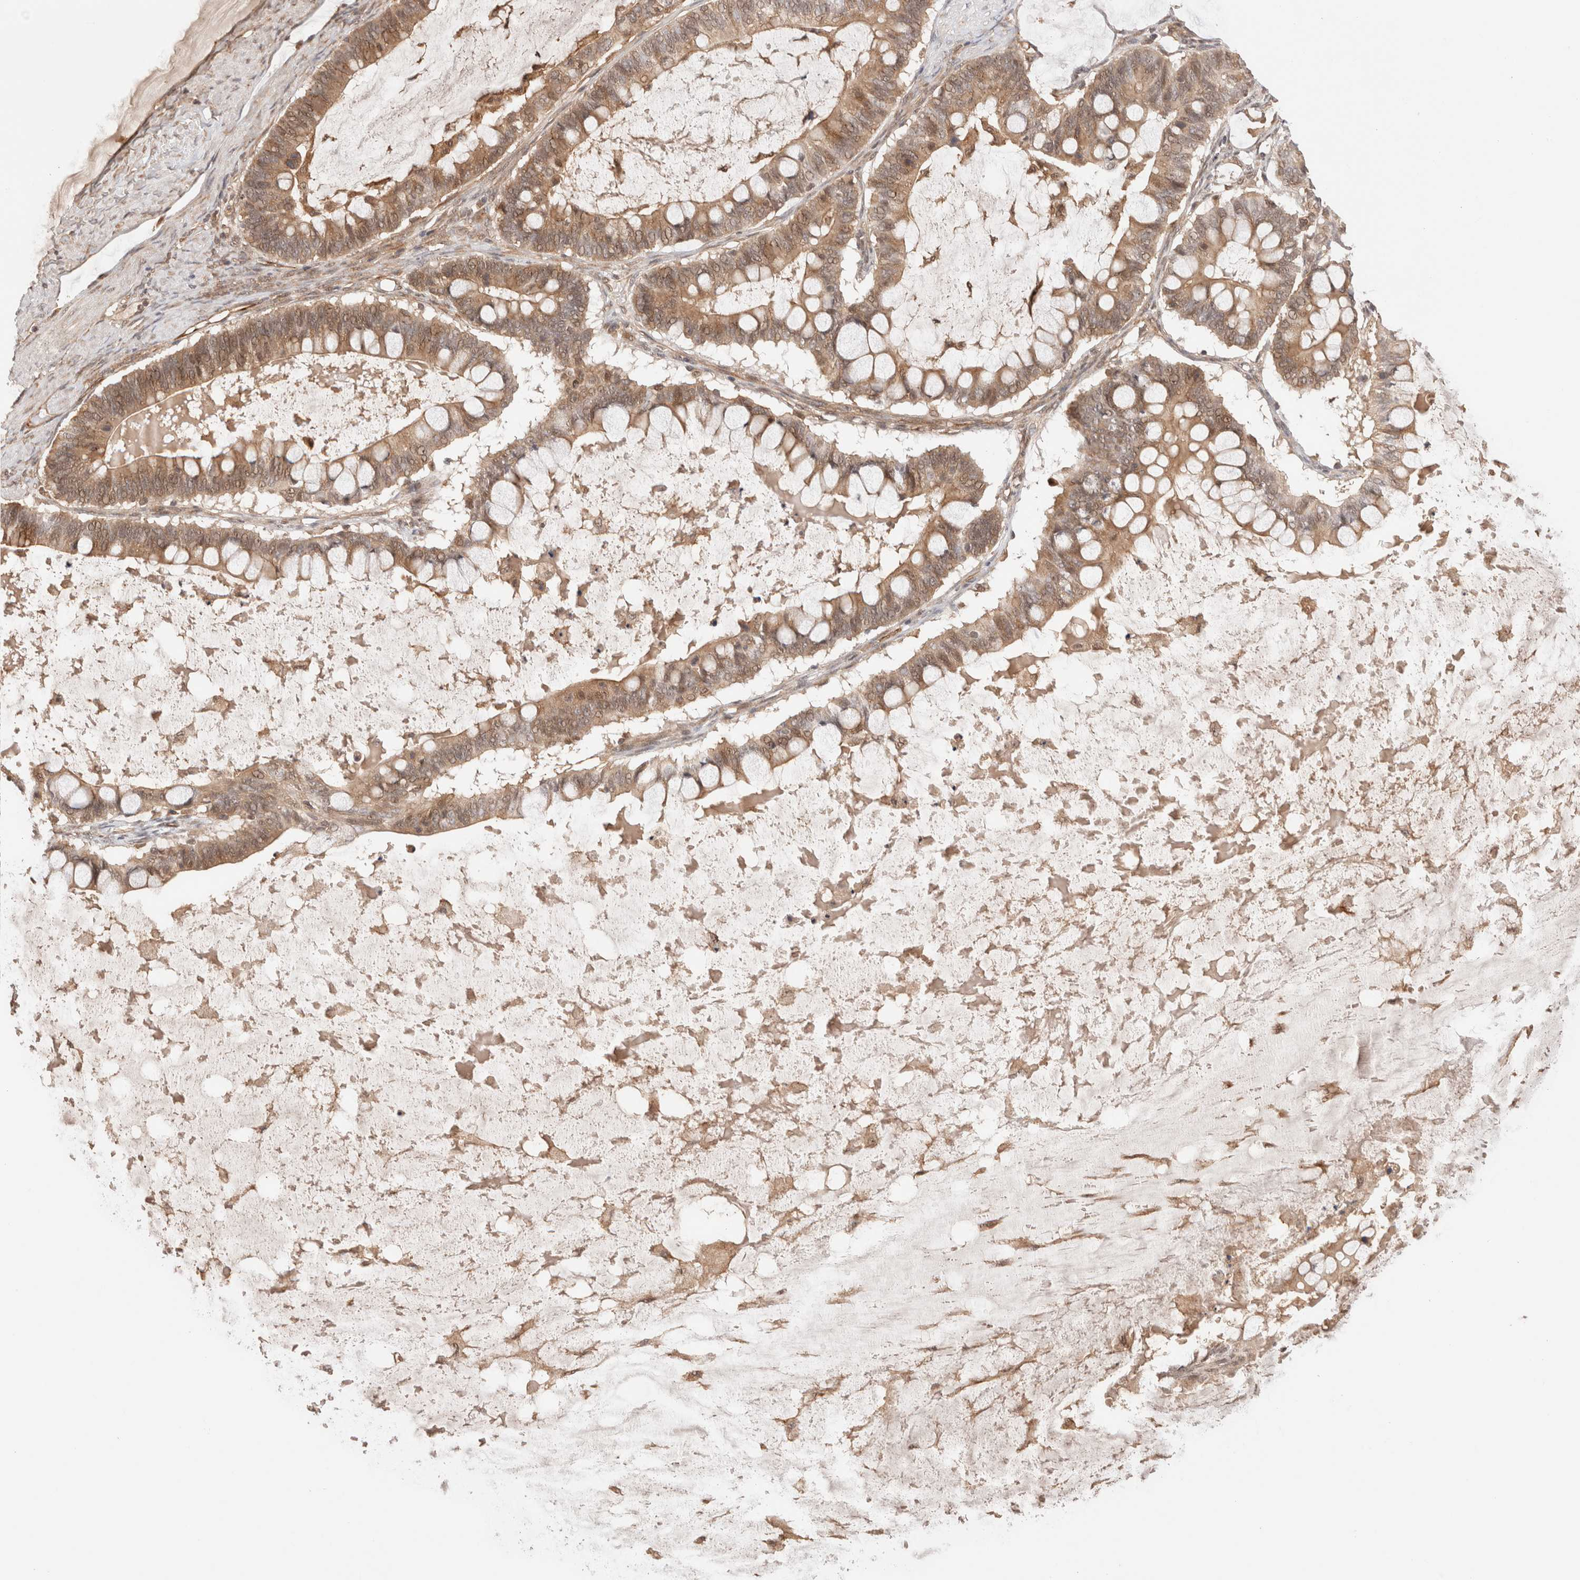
{"staining": {"intensity": "moderate", "quantity": ">75%", "location": "cytoplasmic/membranous,nuclear"}, "tissue": "ovarian cancer", "cell_type": "Tumor cells", "image_type": "cancer", "snomed": [{"axis": "morphology", "description": "Cystadenocarcinoma, mucinous, NOS"}, {"axis": "topography", "description": "Ovary"}], "caption": "Ovarian cancer stained with a brown dye shows moderate cytoplasmic/membranous and nuclear positive expression in about >75% of tumor cells.", "gene": "SIKE1", "patient": {"sex": "female", "age": 61}}